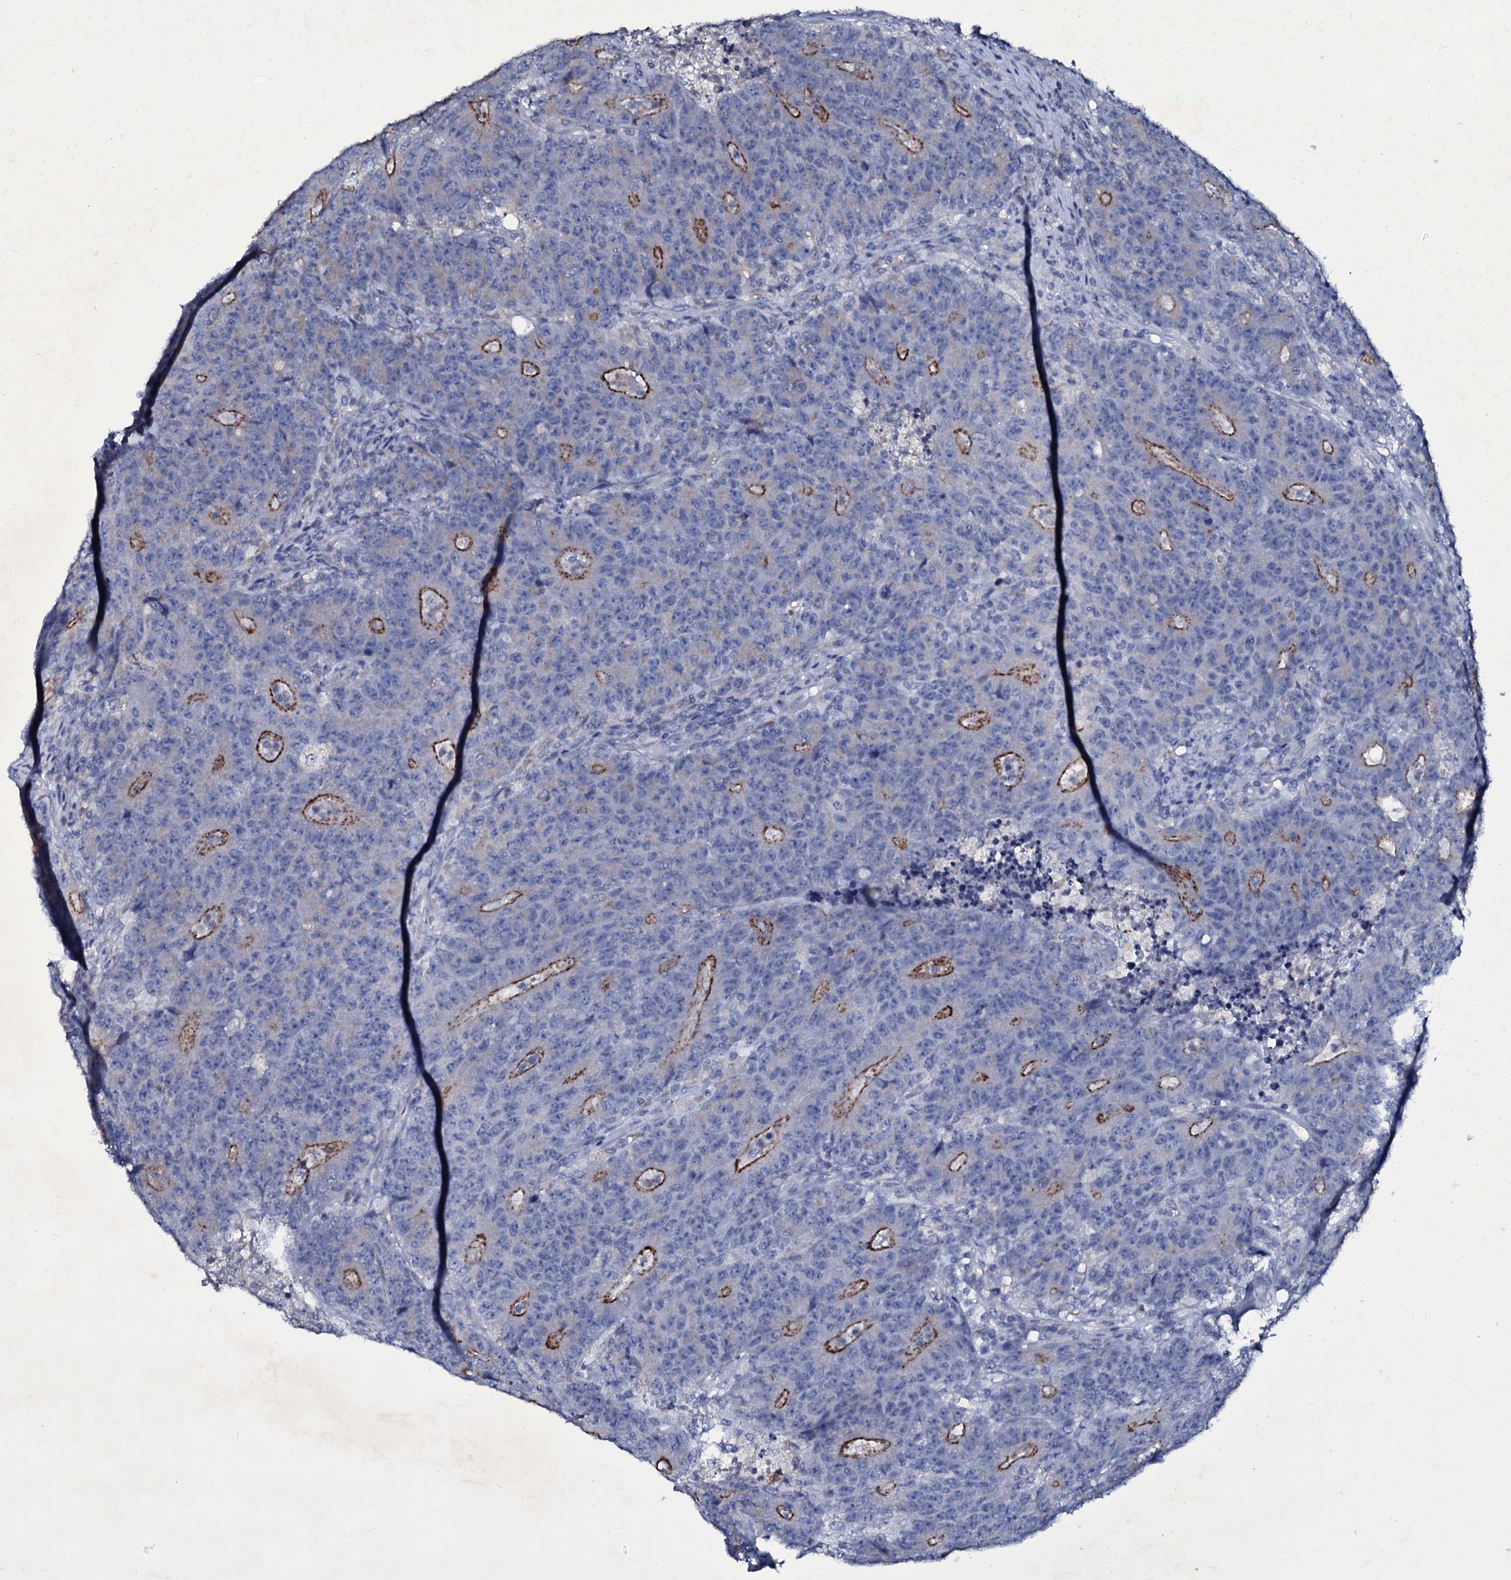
{"staining": {"intensity": "strong", "quantity": "<25%", "location": "cytoplasmic/membranous"}, "tissue": "colorectal cancer", "cell_type": "Tumor cells", "image_type": "cancer", "snomed": [{"axis": "morphology", "description": "Adenocarcinoma, NOS"}, {"axis": "topography", "description": "Colon"}], "caption": "This is a photomicrograph of IHC staining of colorectal adenocarcinoma, which shows strong positivity in the cytoplasmic/membranous of tumor cells.", "gene": "SELENOT", "patient": {"sex": "female", "age": 75}}